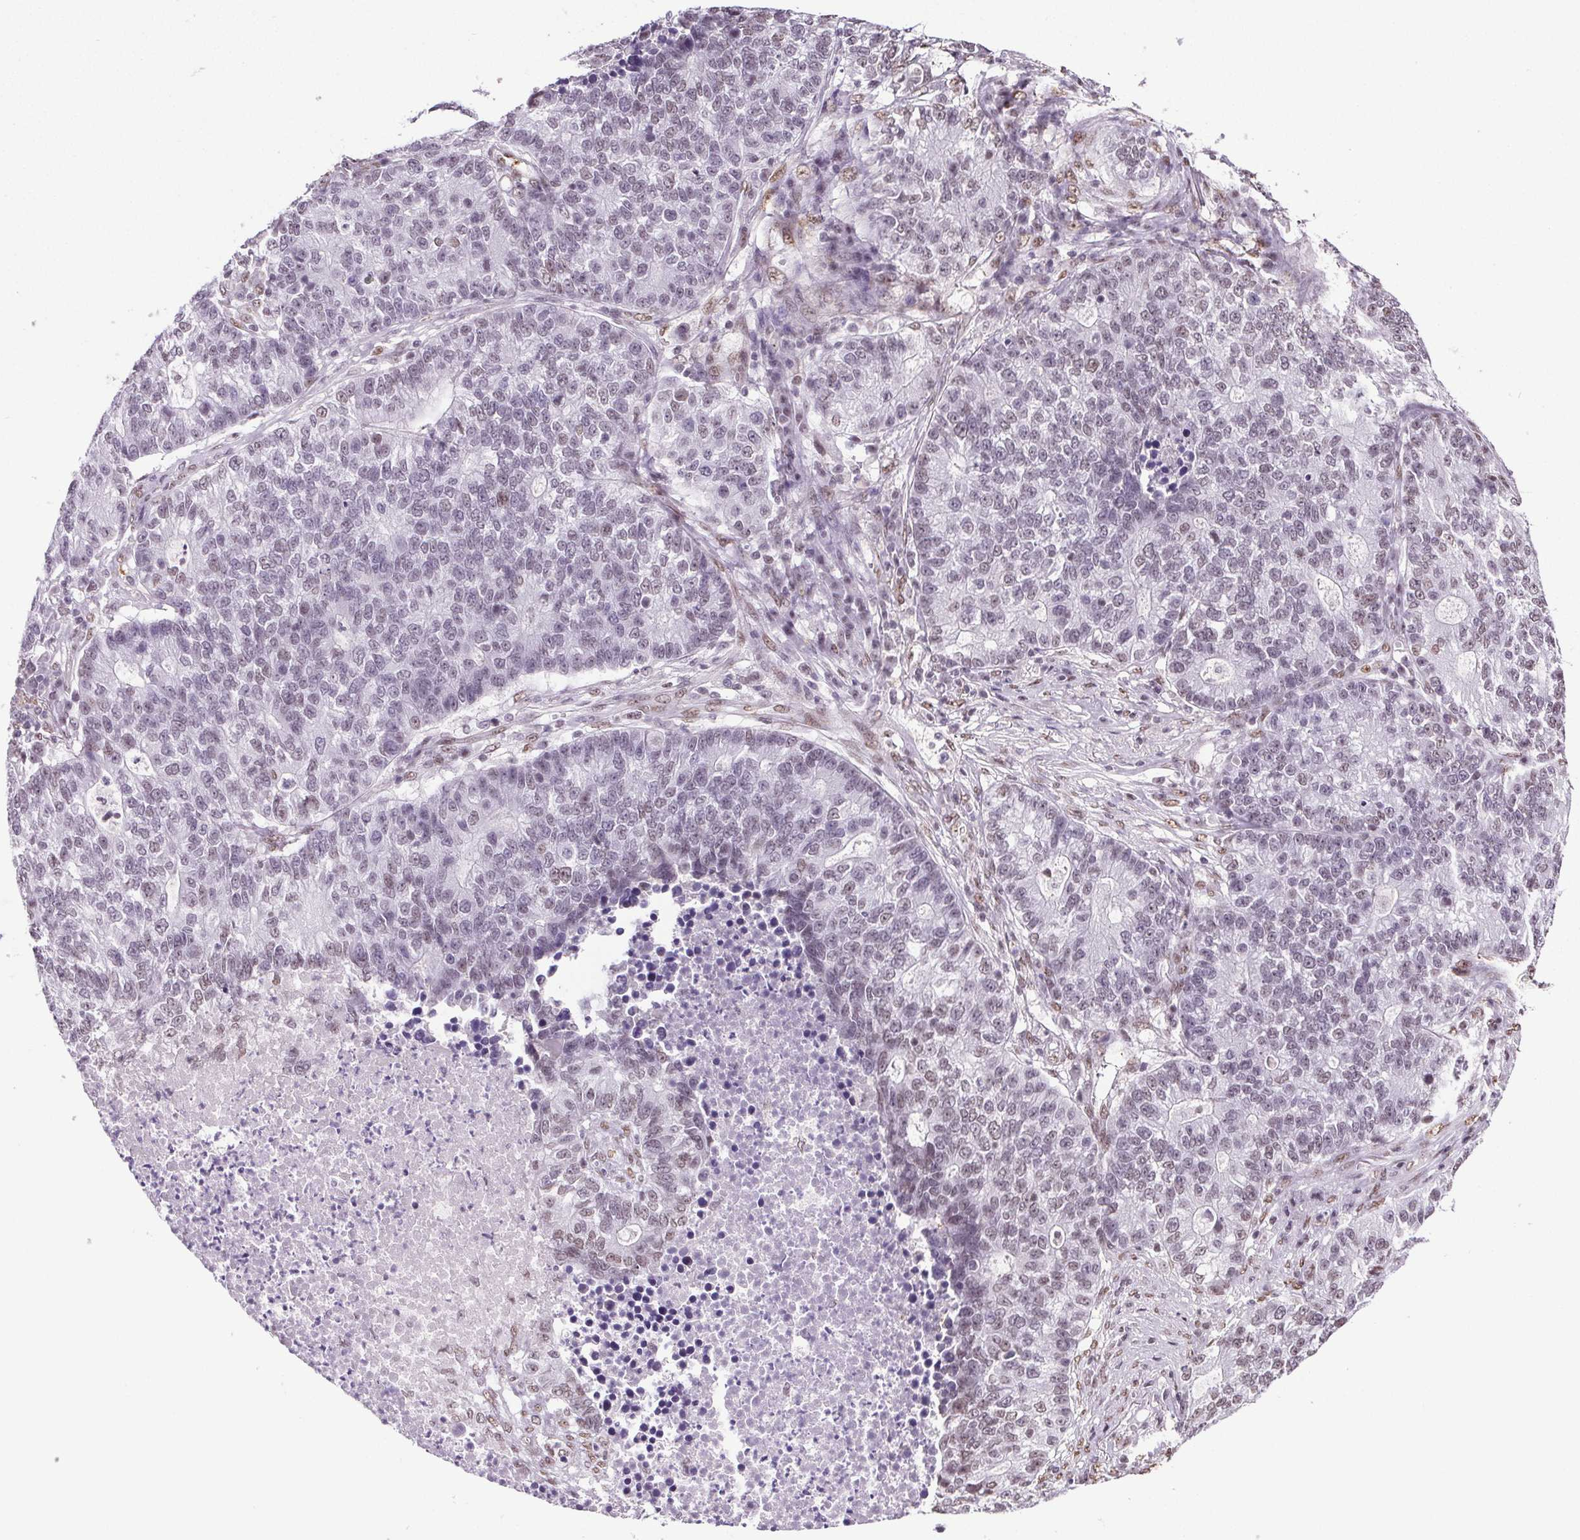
{"staining": {"intensity": "weak", "quantity": "<25%", "location": "nuclear"}, "tissue": "lung cancer", "cell_type": "Tumor cells", "image_type": "cancer", "snomed": [{"axis": "morphology", "description": "Adenocarcinoma, NOS"}, {"axis": "topography", "description": "Lung"}], "caption": "This is a histopathology image of immunohistochemistry staining of lung cancer (adenocarcinoma), which shows no positivity in tumor cells.", "gene": "GP6", "patient": {"sex": "male", "age": 57}}